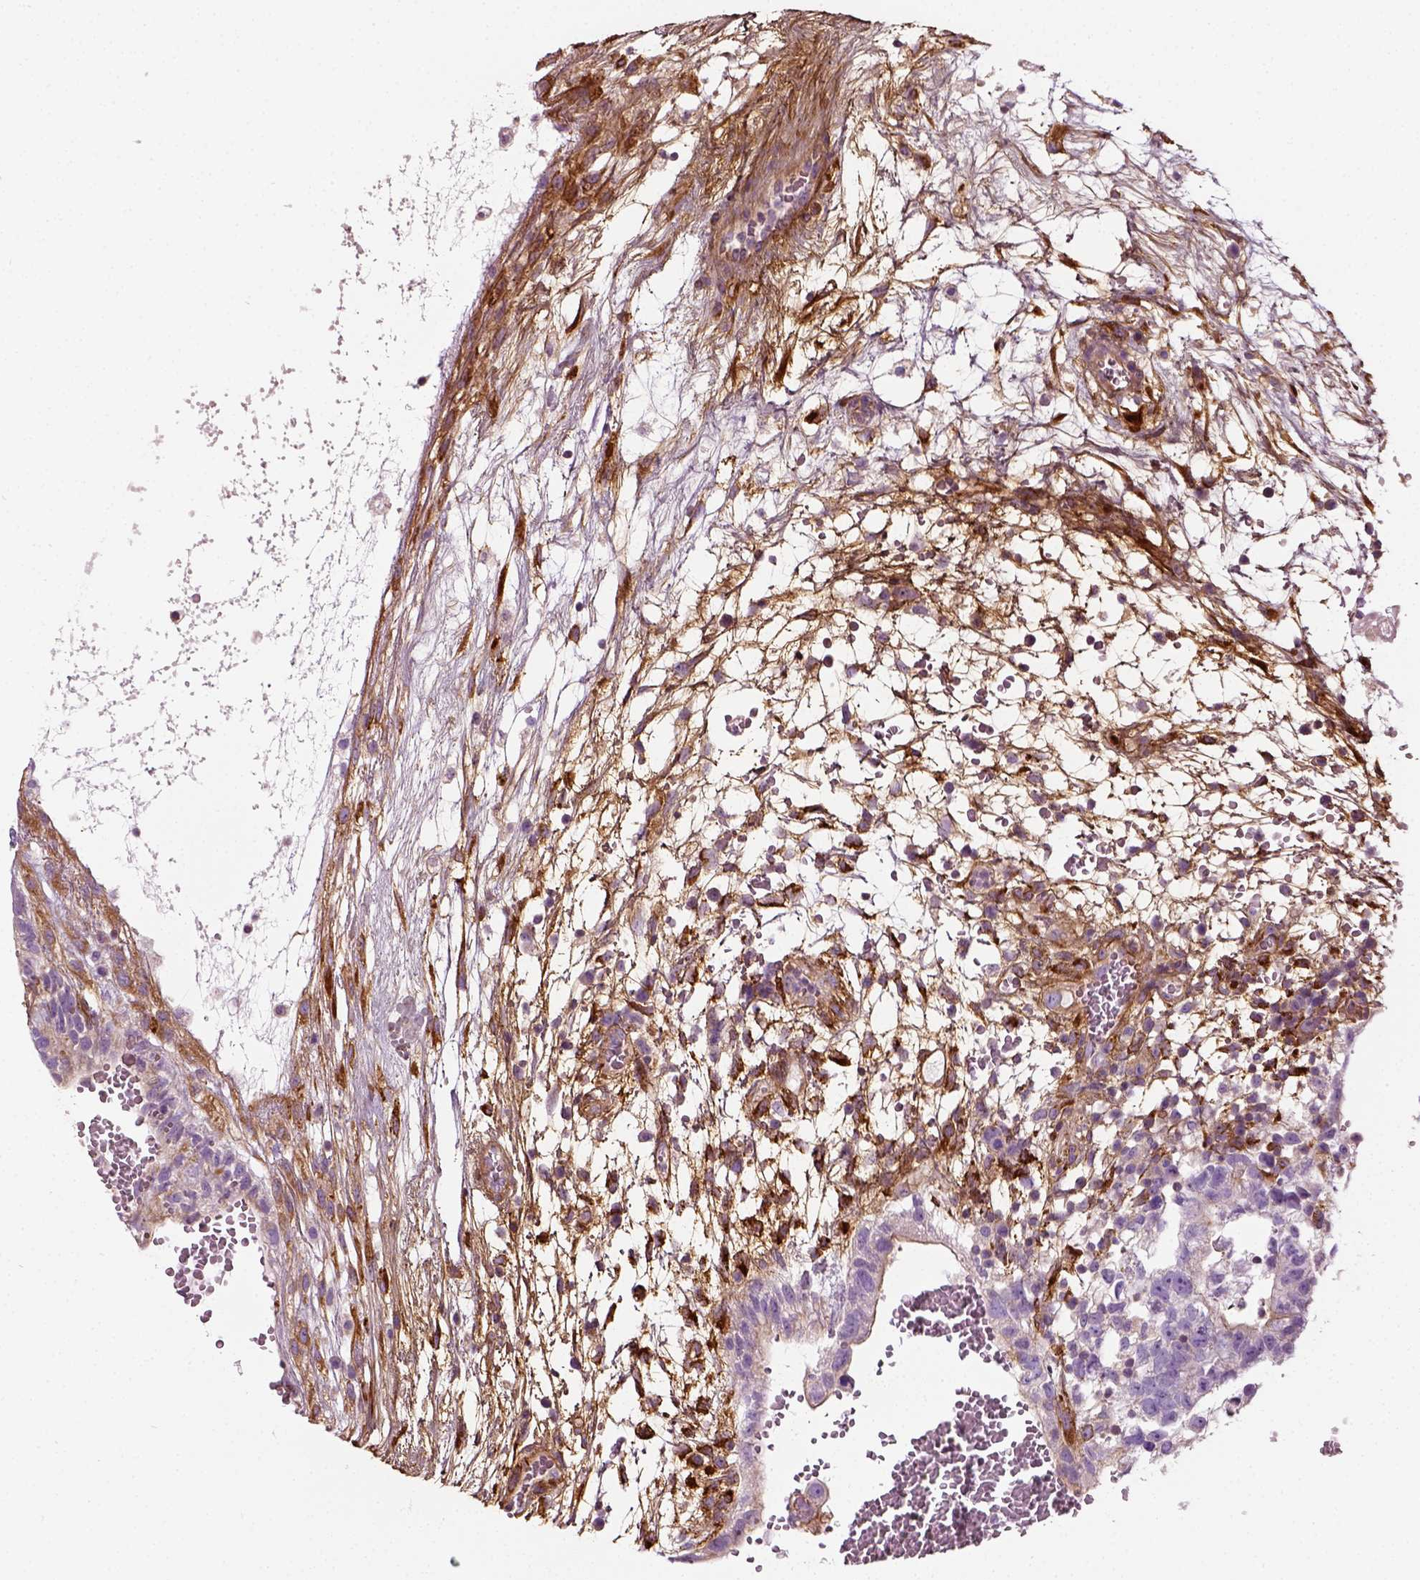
{"staining": {"intensity": "negative", "quantity": "none", "location": "none"}, "tissue": "testis cancer", "cell_type": "Tumor cells", "image_type": "cancer", "snomed": [{"axis": "morphology", "description": "Normal tissue, NOS"}, {"axis": "morphology", "description": "Carcinoma, Embryonal, NOS"}, {"axis": "topography", "description": "Testis"}], "caption": "A high-resolution image shows immunohistochemistry staining of testis cancer (embryonal carcinoma), which exhibits no significant expression in tumor cells.", "gene": "COL6A2", "patient": {"sex": "male", "age": 32}}